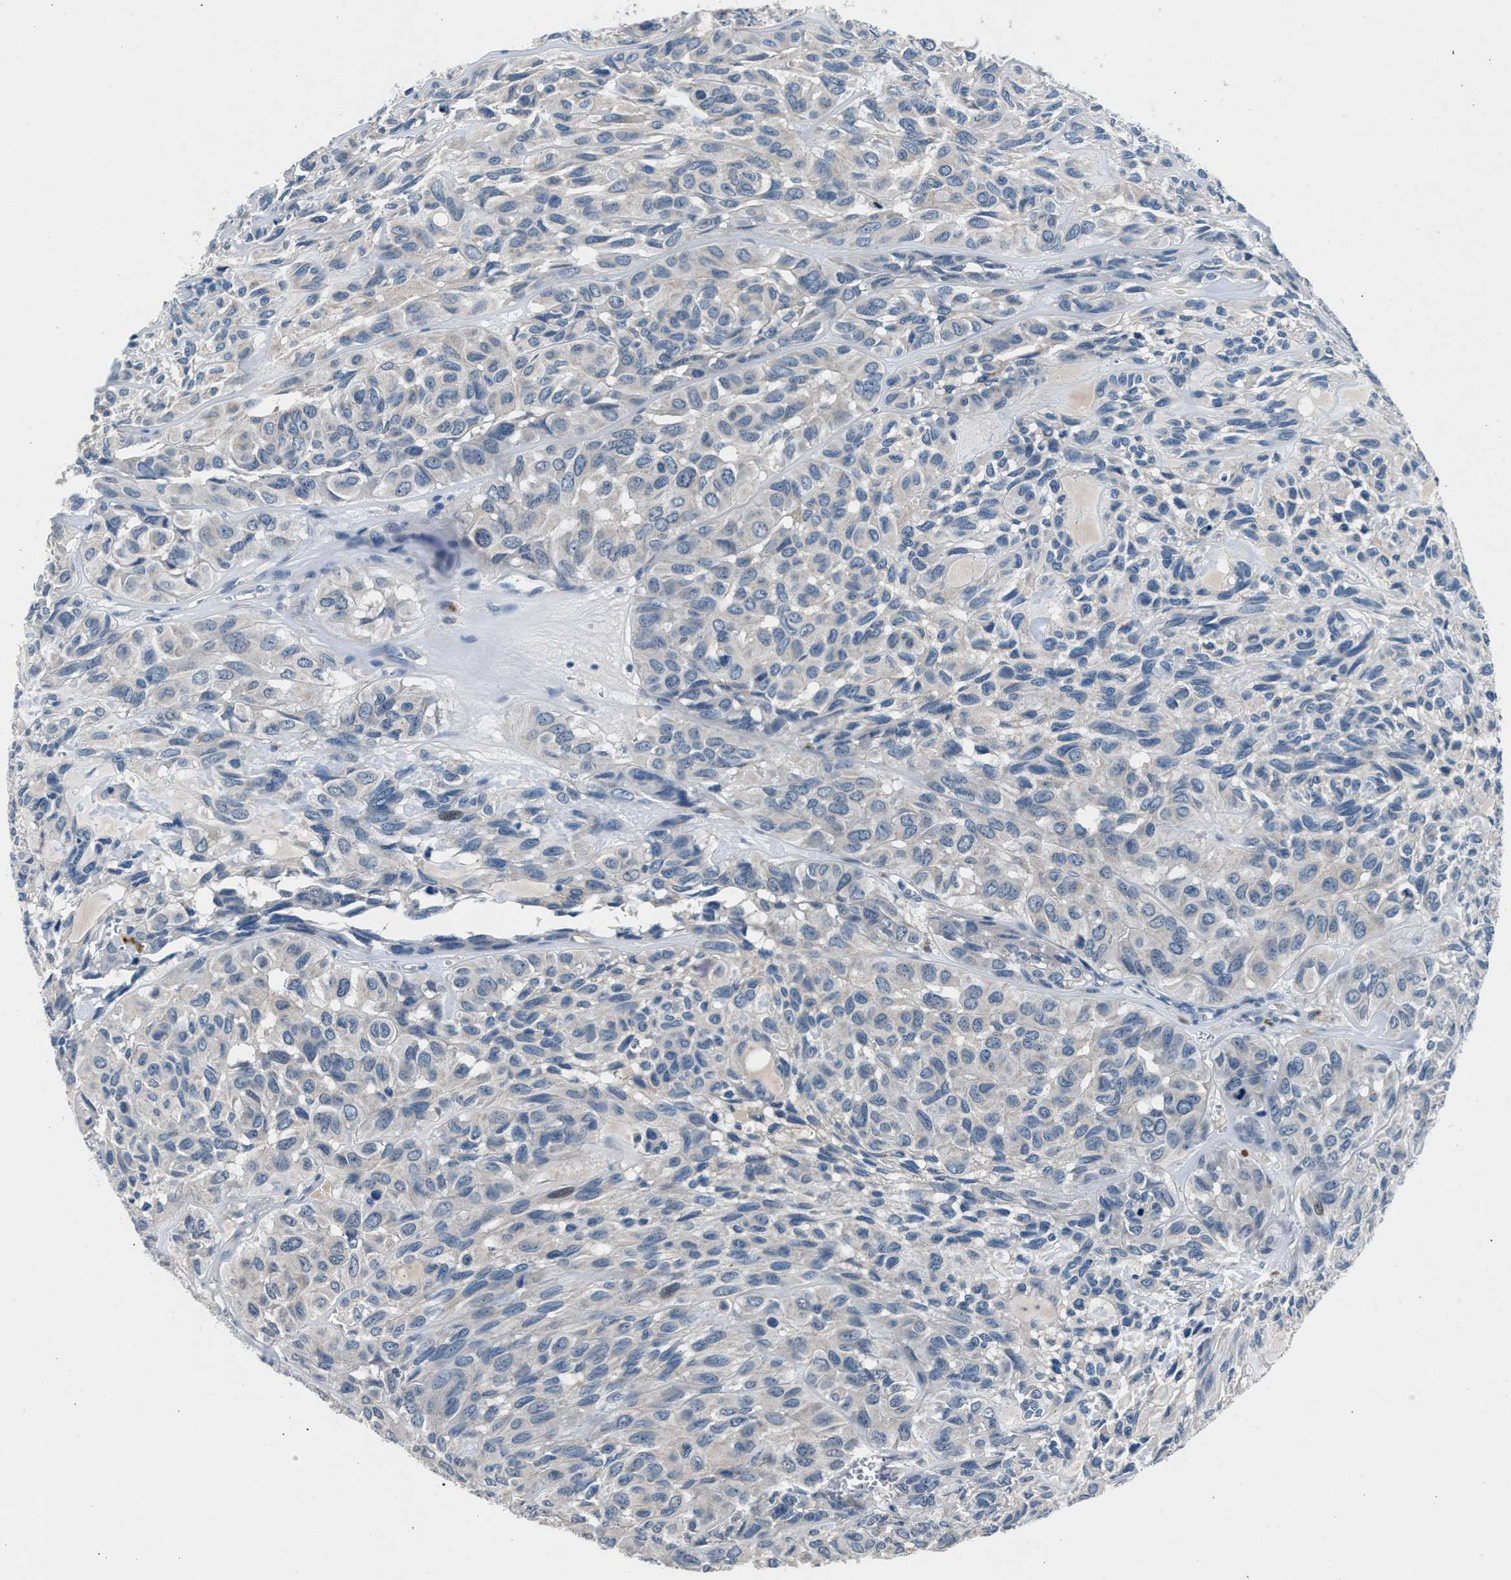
{"staining": {"intensity": "negative", "quantity": "none", "location": "none"}, "tissue": "head and neck cancer", "cell_type": "Tumor cells", "image_type": "cancer", "snomed": [{"axis": "morphology", "description": "Adenocarcinoma, NOS"}, {"axis": "topography", "description": "Salivary gland, NOS"}, {"axis": "topography", "description": "Head-Neck"}], "caption": "DAB immunohistochemical staining of head and neck cancer demonstrates no significant staining in tumor cells.", "gene": "DENND6B", "patient": {"sex": "female", "age": 76}}